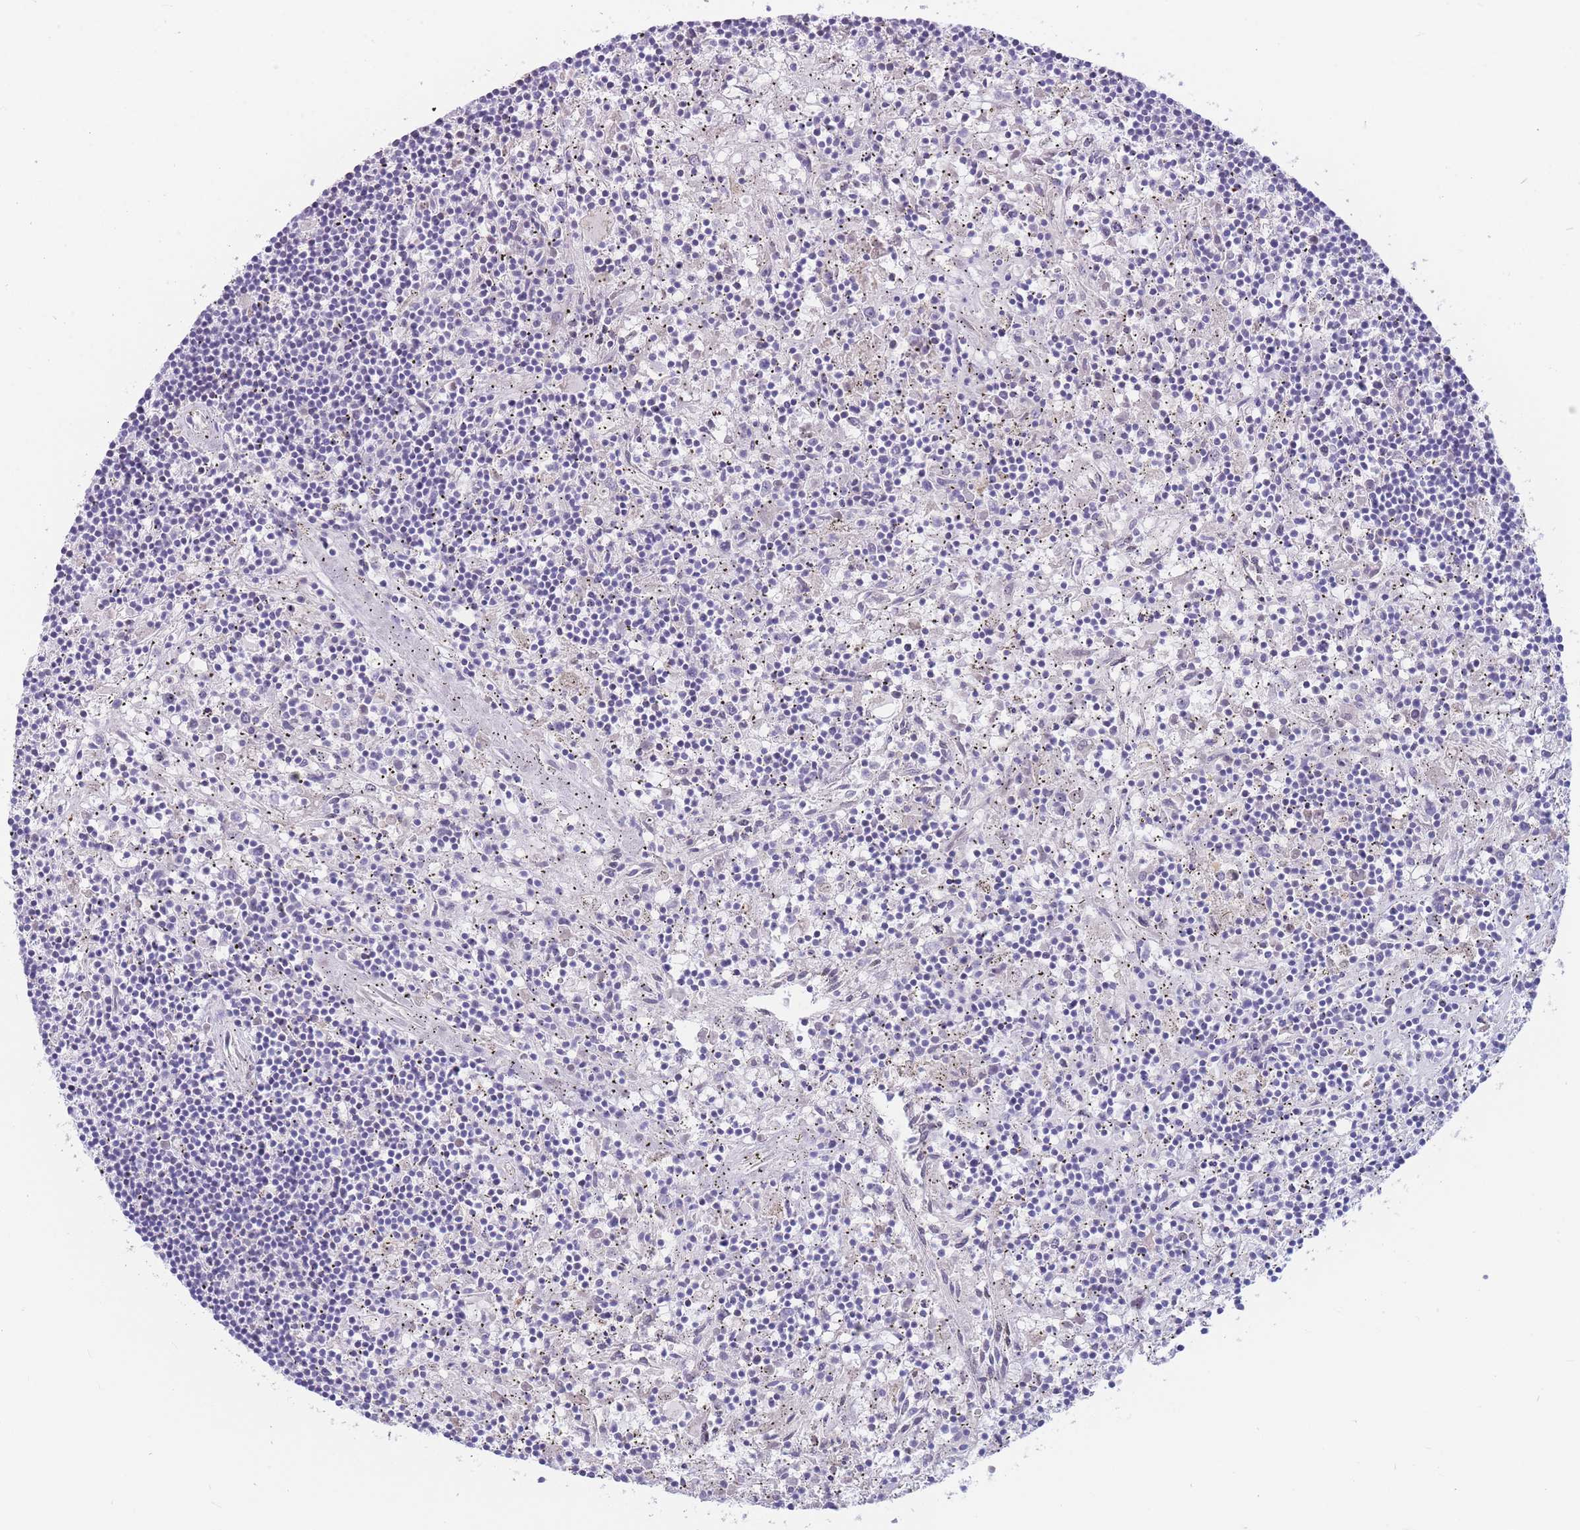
{"staining": {"intensity": "negative", "quantity": "none", "location": "none"}, "tissue": "lymphoma", "cell_type": "Tumor cells", "image_type": "cancer", "snomed": [{"axis": "morphology", "description": "Malignant lymphoma, non-Hodgkin's type, Low grade"}, {"axis": "topography", "description": "Spleen"}], "caption": "Immunohistochemistry (IHC) micrograph of neoplastic tissue: human lymphoma stained with DAB displays no significant protein expression in tumor cells.", "gene": "SHCBP1", "patient": {"sex": "male", "age": 76}}